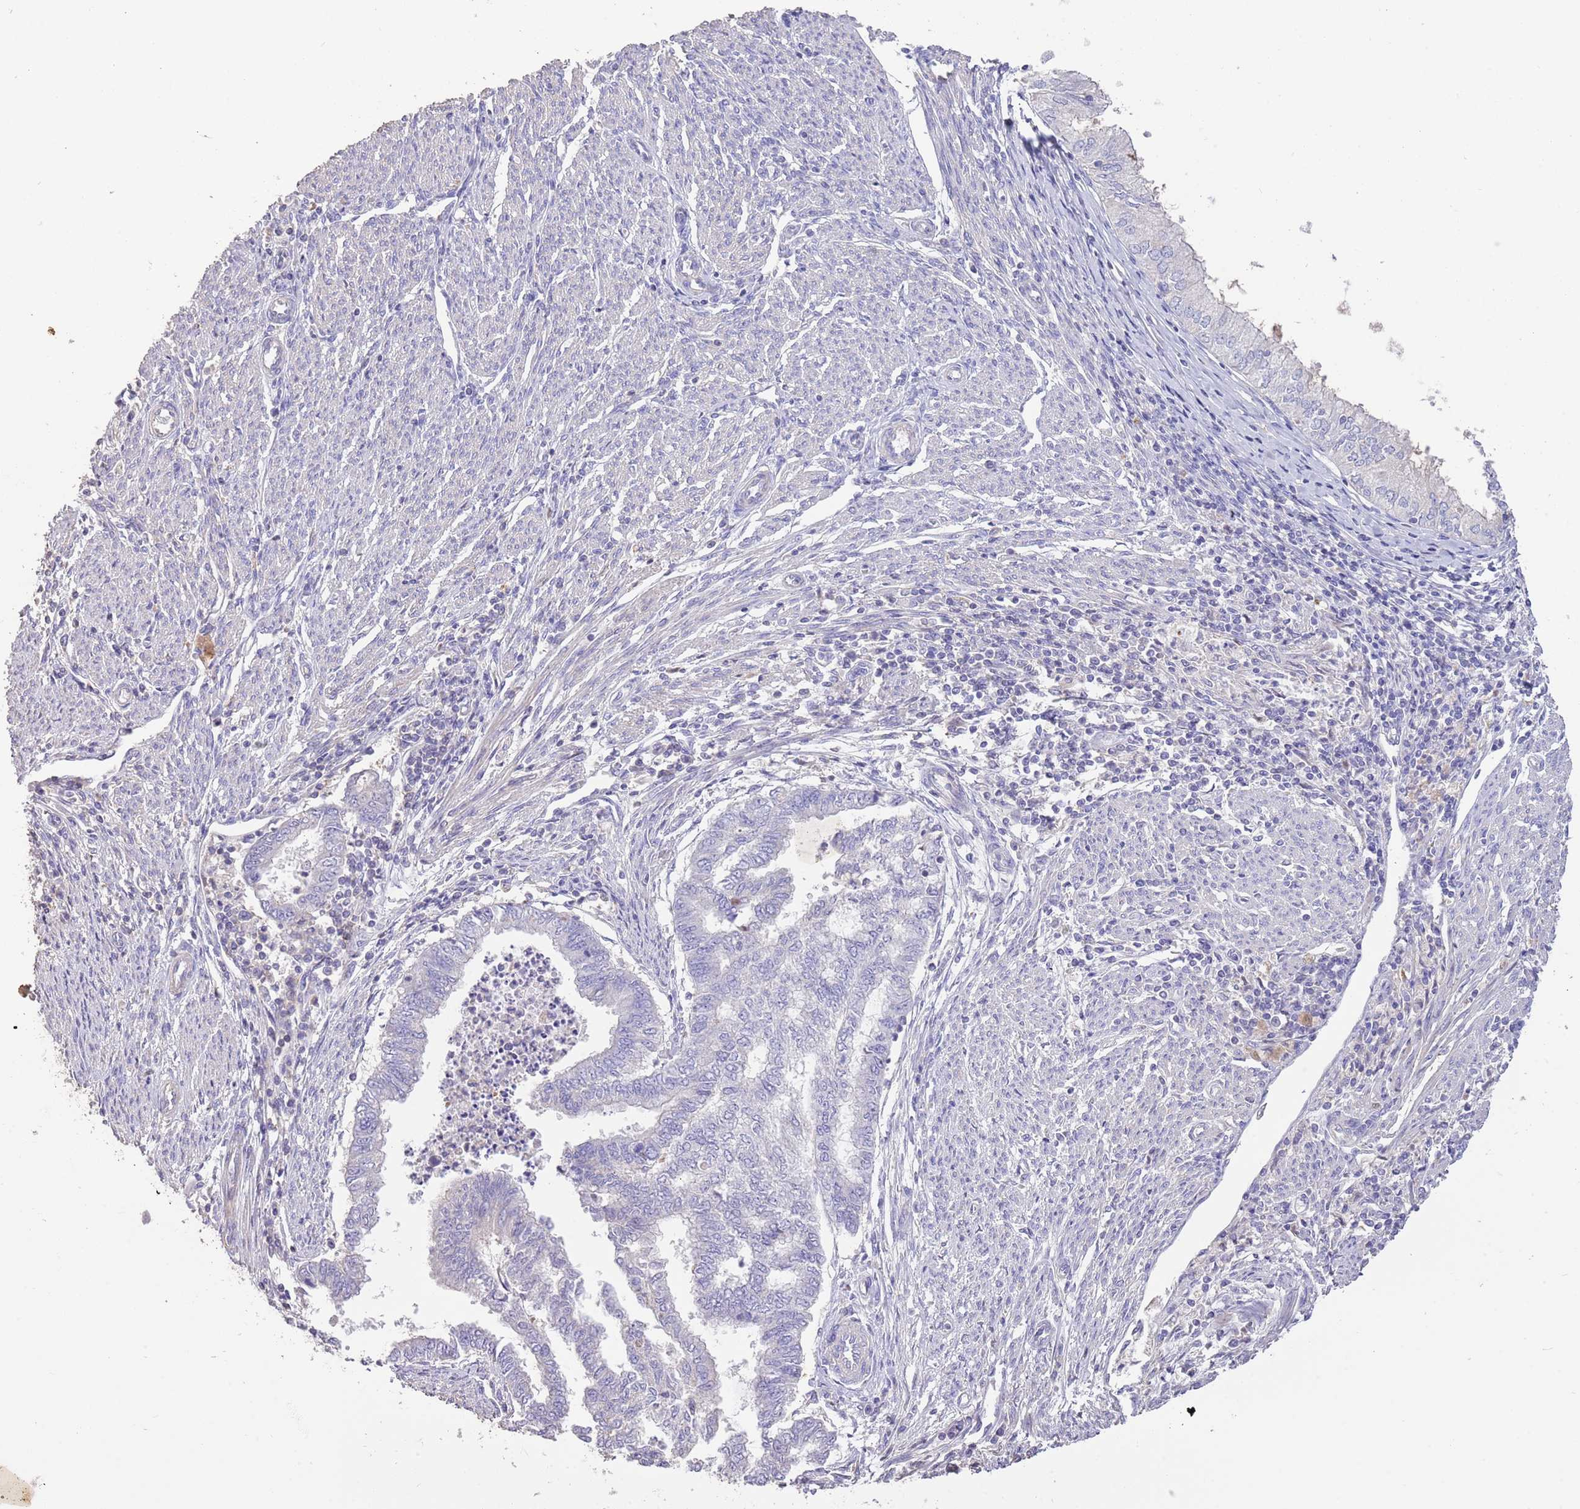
{"staining": {"intensity": "negative", "quantity": "none", "location": "none"}, "tissue": "endometrial cancer", "cell_type": "Tumor cells", "image_type": "cancer", "snomed": [{"axis": "morphology", "description": "Adenocarcinoma, NOS"}, {"axis": "topography", "description": "Endometrium"}], "caption": "Human endometrial adenocarcinoma stained for a protein using immunohistochemistry reveals no expression in tumor cells.", "gene": "SFTPA1", "patient": {"sex": "female", "age": 79}}